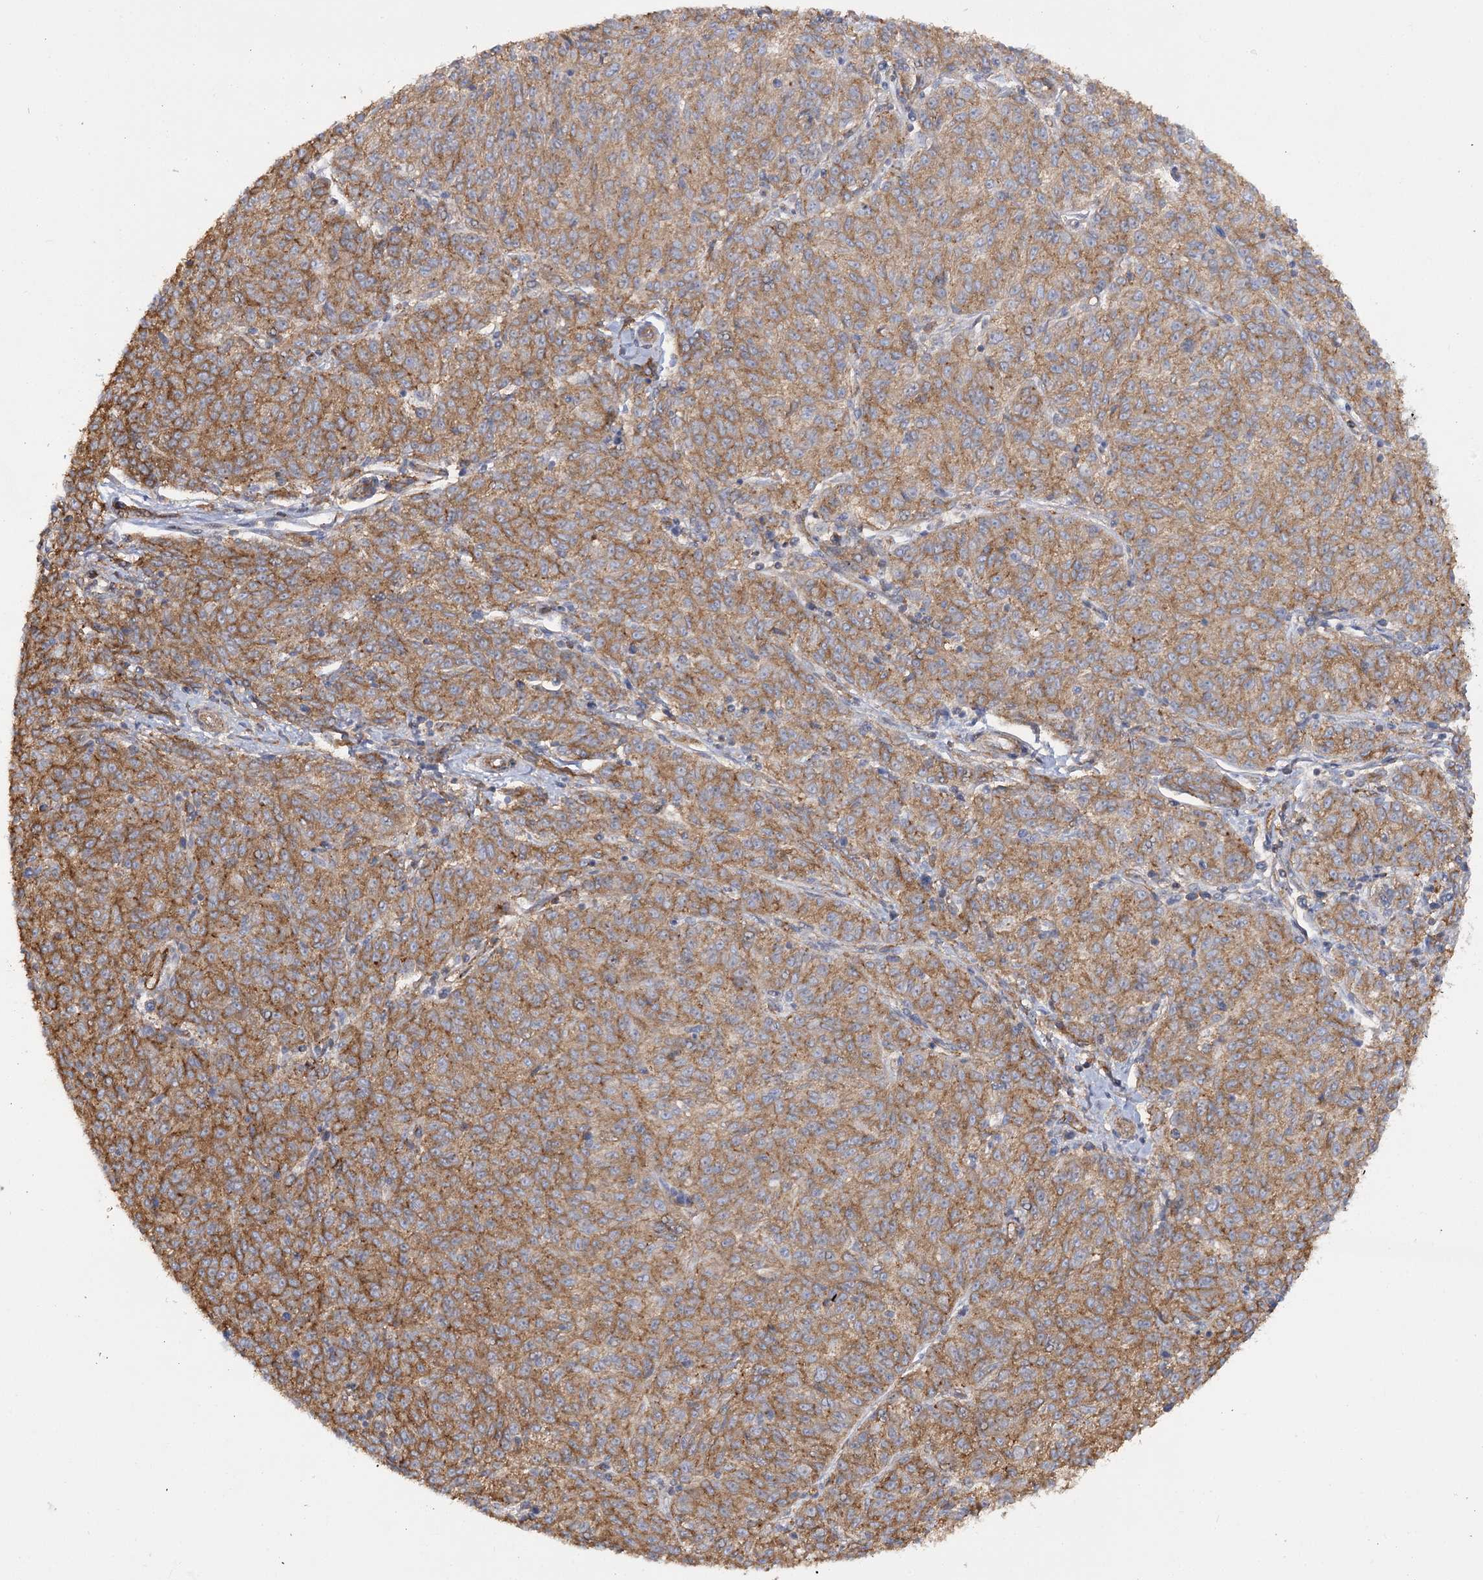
{"staining": {"intensity": "moderate", "quantity": ">75%", "location": "cytoplasmic/membranous"}, "tissue": "melanoma", "cell_type": "Tumor cells", "image_type": "cancer", "snomed": [{"axis": "morphology", "description": "Malignant melanoma, NOS"}, {"axis": "topography", "description": "Skin"}], "caption": "Immunohistochemical staining of malignant melanoma displays medium levels of moderate cytoplasmic/membranous protein staining in approximately >75% of tumor cells. Nuclei are stained in blue.", "gene": "SYNPO2", "patient": {"sex": "female", "age": 72}}